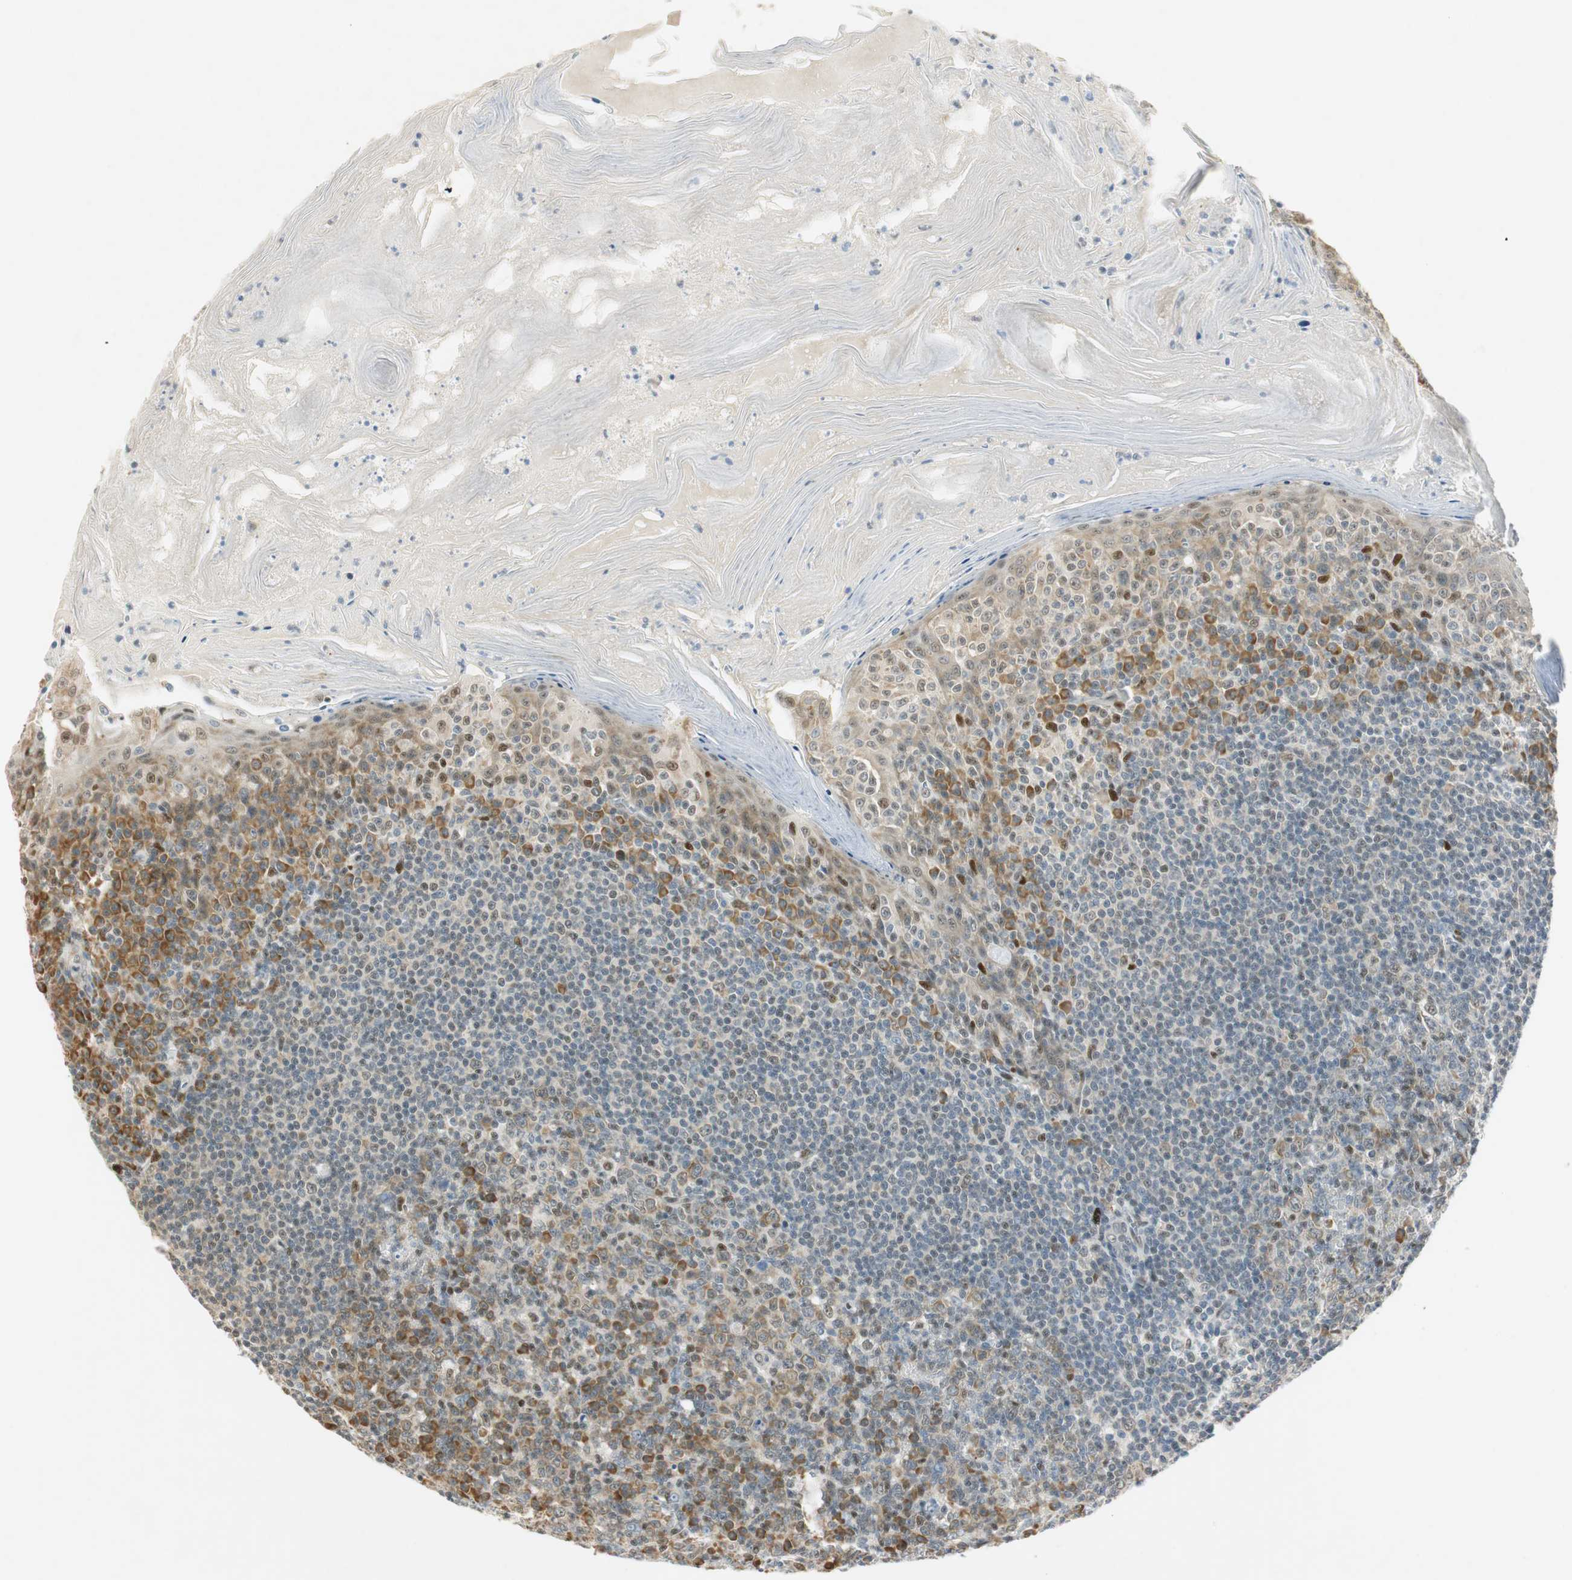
{"staining": {"intensity": "moderate", "quantity": "25%-75%", "location": "cytoplasmic/membranous"}, "tissue": "tonsil", "cell_type": "Germinal center cells", "image_type": "normal", "snomed": [{"axis": "morphology", "description": "Normal tissue, NOS"}, {"axis": "topography", "description": "Tonsil"}], "caption": "DAB (3,3'-diaminobenzidine) immunohistochemical staining of benign human tonsil demonstrates moderate cytoplasmic/membranous protein positivity in about 25%-75% of germinal center cells. Immunohistochemistry stains the protein of interest in brown and the nuclei are stained blue.", "gene": "MSX2", "patient": {"sex": "male", "age": 31}}